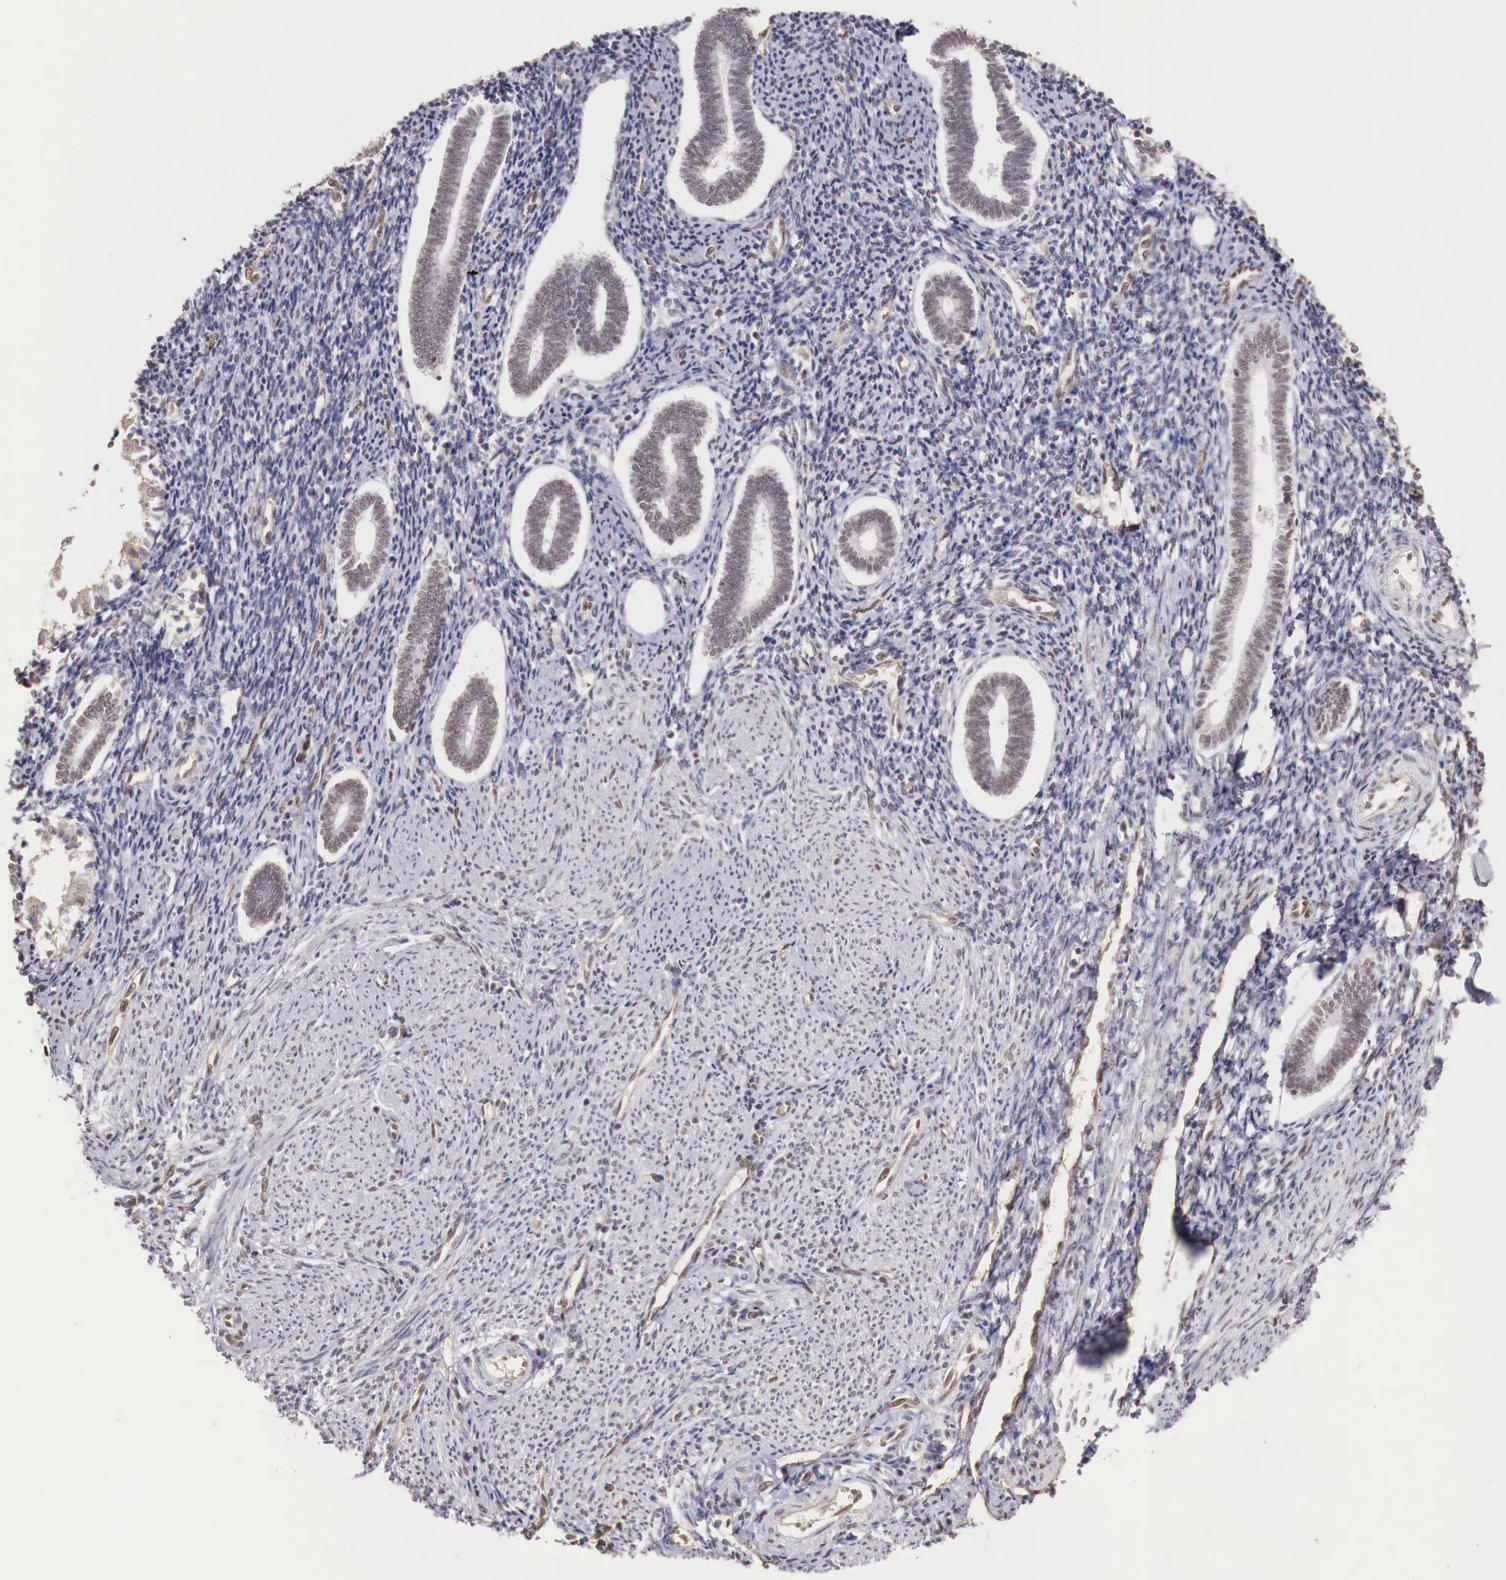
{"staining": {"intensity": "moderate", "quantity": ">75%", "location": "nuclear"}, "tissue": "endometrium", "cell_type": "Cells in endometrial stroma", "image_type": "normal", "snomed": [{"axis": "morphology", "description": "Normal tissue, NOS"}, {"axis": "topography", "description": "Endometrium"}], "caption": "Protein expression analysis of benign endometrium exhibits moderate nuclear expression in about >75% of cells in endometrial stroma. (DAB (3,3'-diaminobenzidine) IHC, brown staining for protein, blue staining for nuclei).", "gene": "FOXP2", "patient": {"sex": "female", "age": 52}}